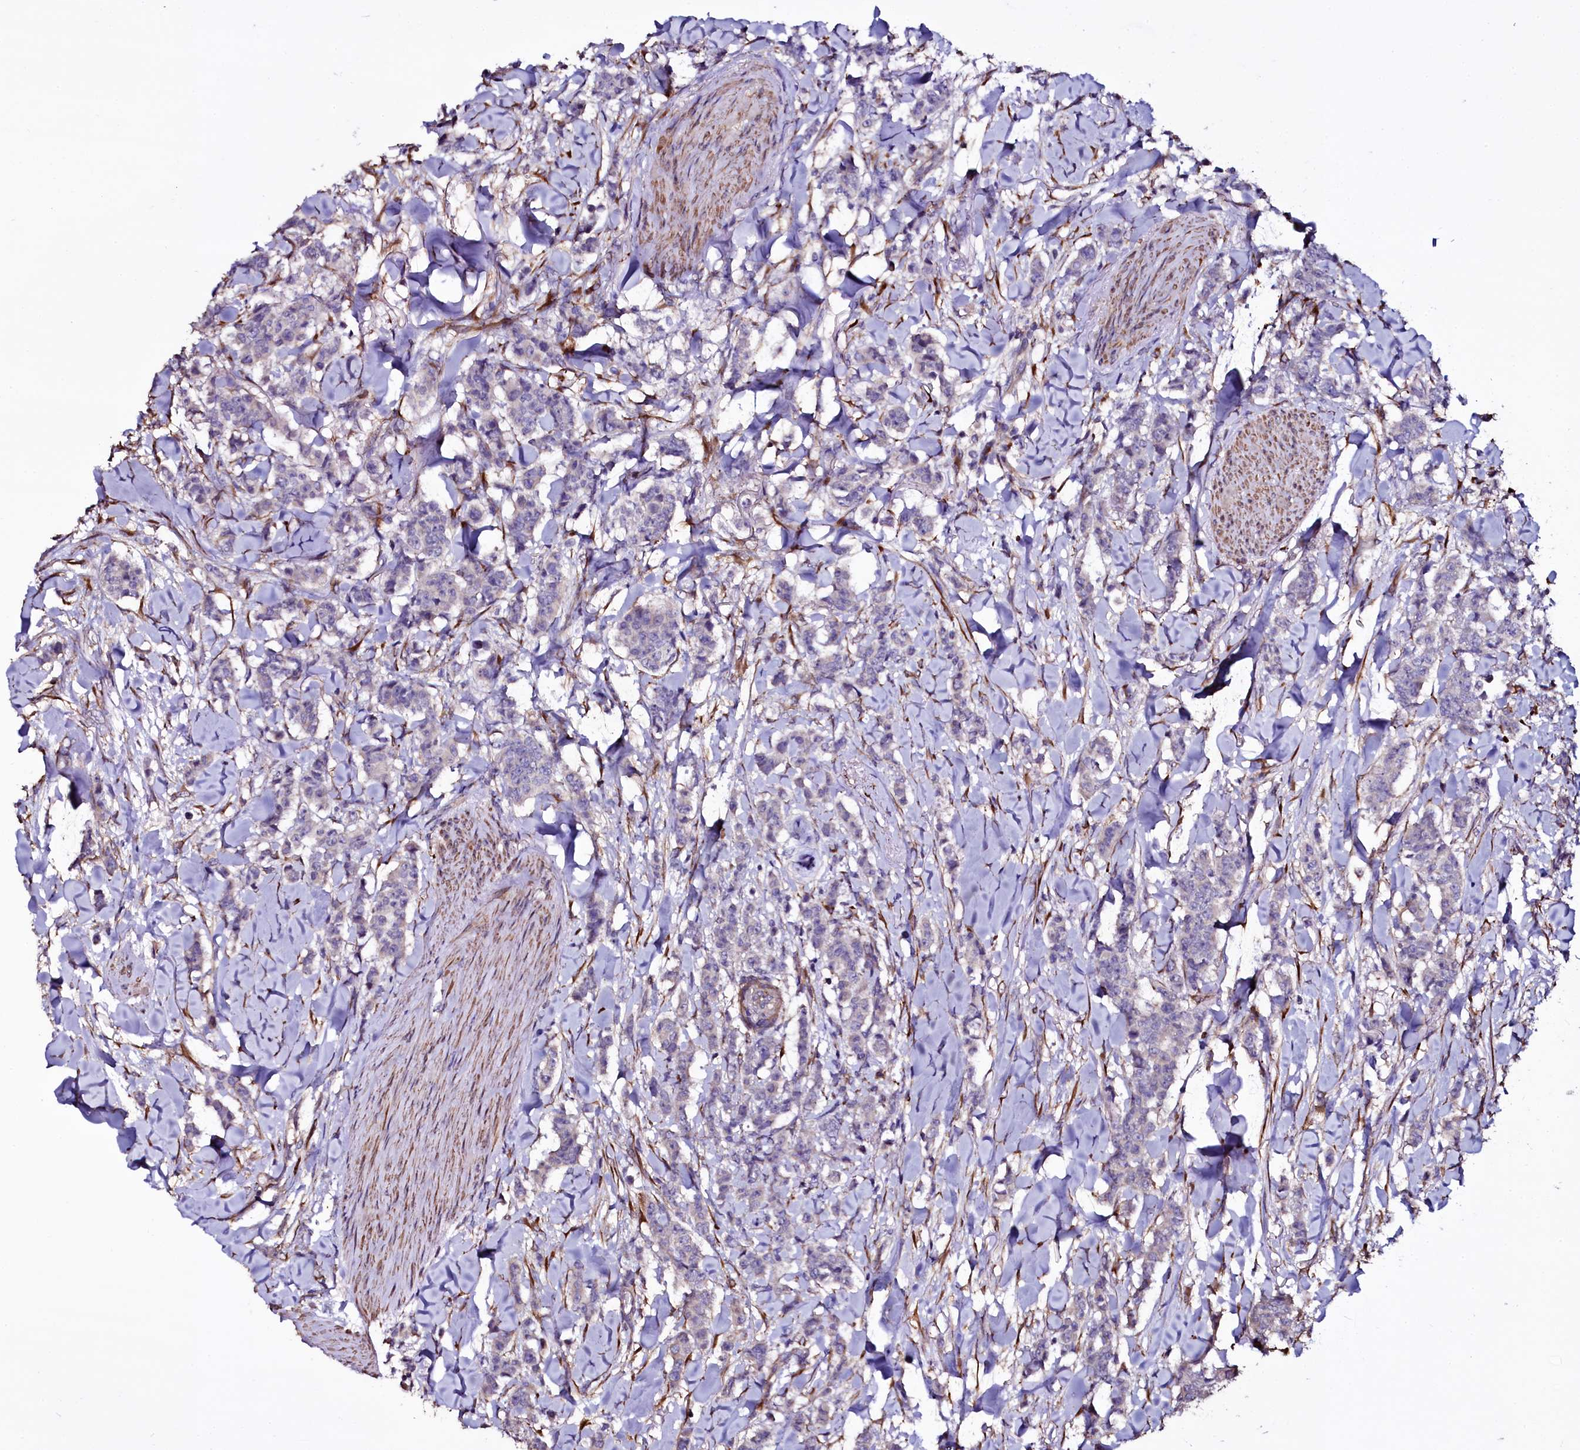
{"staining": {"intensity": "negative", "quantity": "none", "location": "none"}, "tissue": "breast cancer", "cell_type": "Tumor cells", "image_type": "cancer", "snomed": [{"axis": "morphology", "description": "Duct carcinoma"}, {"axis": "topography", "description": "Breast"}], "caption": "The immunohistochemistry image has no significant positivity in tumor cells of invasive ductal carcinoma (breast) tissue.", "gene": "WIPF3", "patient": {"sex": "female", "age": 40}}